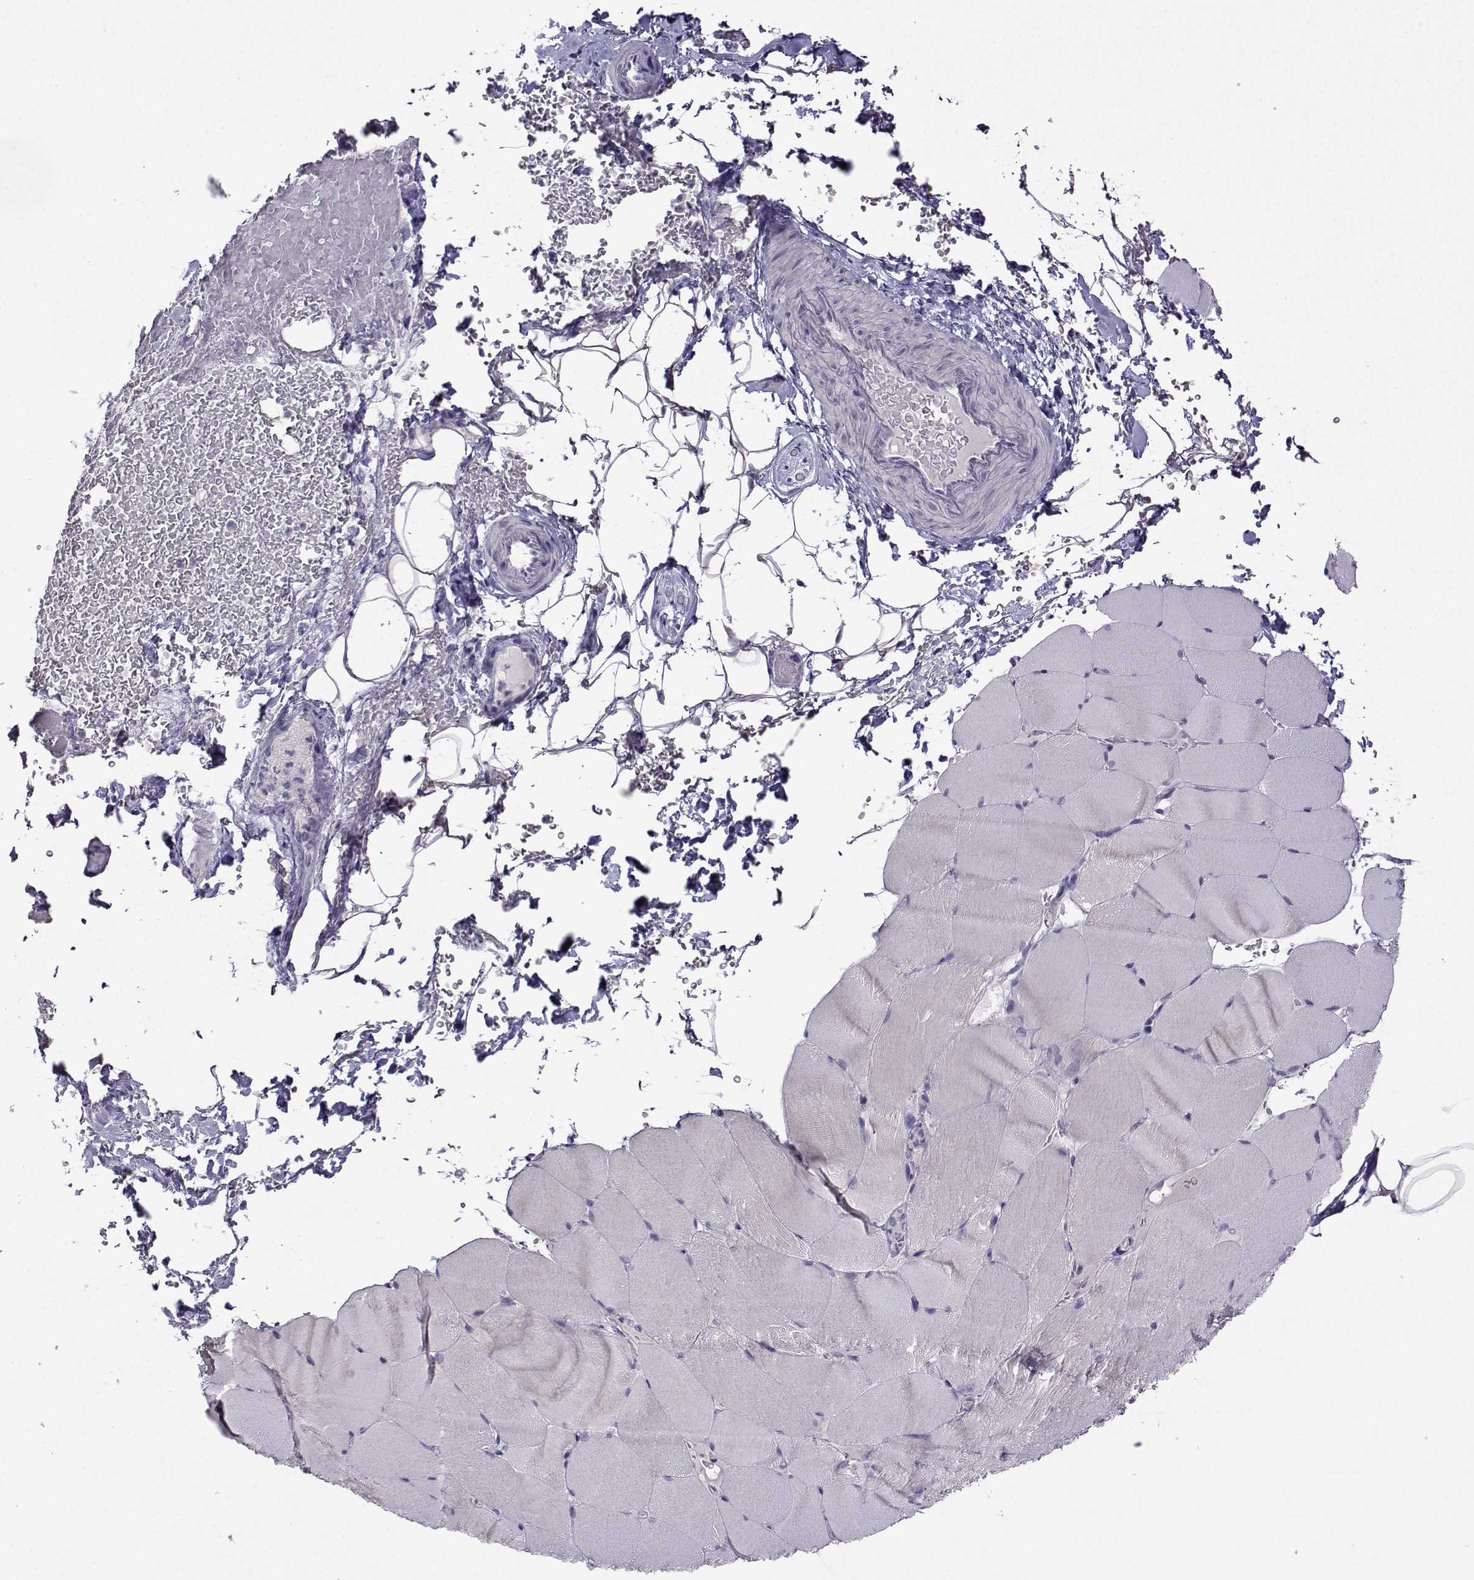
{"staining": {"intensity": "negative", "quantity": "none", "location": "none"}, "tissue": "skeletal muscle", "cell_type": "Myocytes", "image_type": "normal", "snomed": [{"axis": "morphology", "description": "Normal tissue, NOS"}, {"axis": "topography", "description": "Skeletal muscle"}], "caption": "IHC photomicrograph of normal human skeletal muscle stained for a protein (brown), which reveals no positivity in myocytes. The staining is performed using DAB (3,3'-diaminobenzidine) brown chromogen with nuclei counter-stained in using hematoxylin.", "gene": "CRYBB1", "patient": {"sex": "female", "age": 37}}